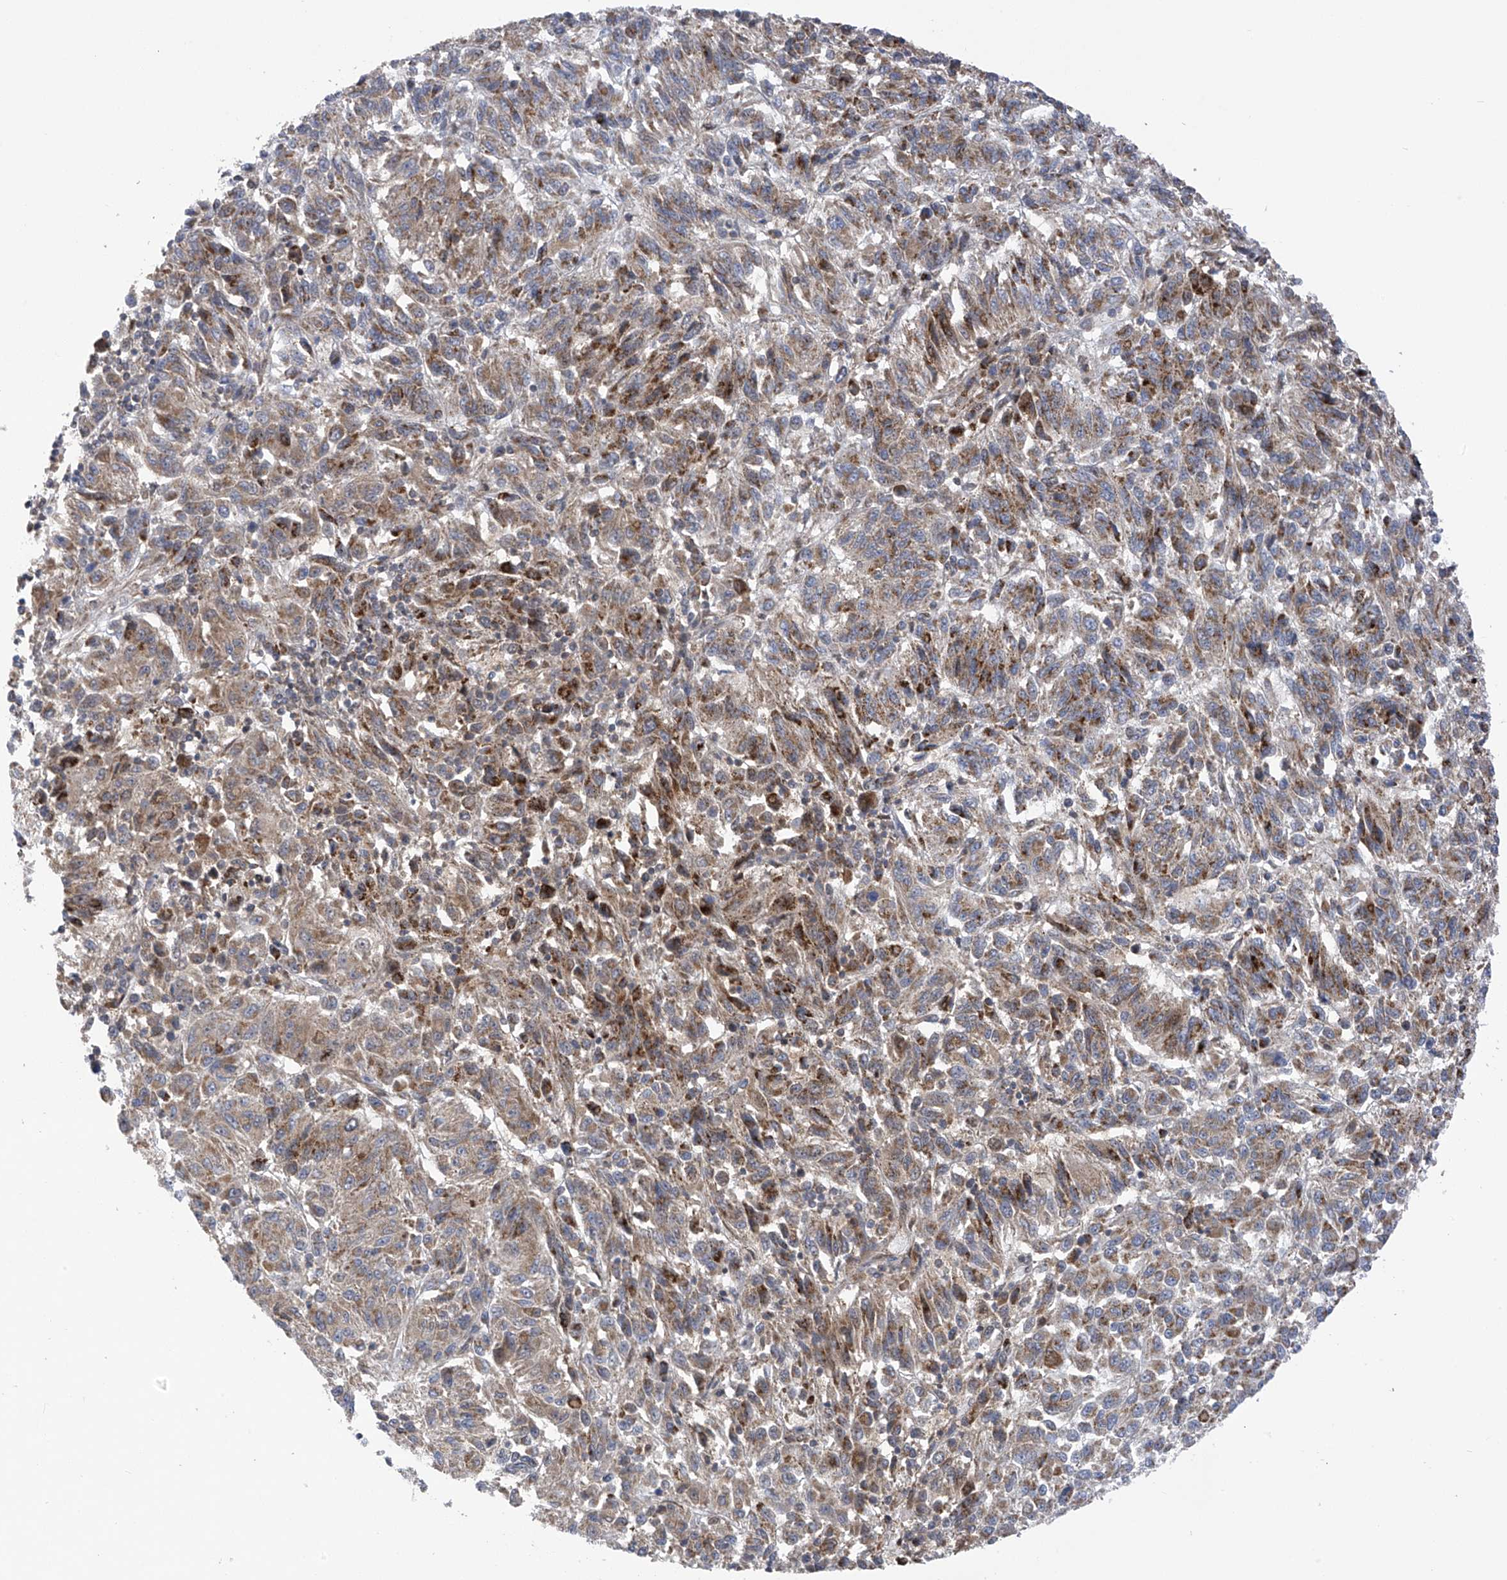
{"staining": {"intensity": "moderate", "quantity": ">75%", "location": "cytoplasmic/membranous"}, "tissue": "melanoma", "cell_type": "Tumor cells", "image_type": "cancer", "snomed": [{"axis": "morphology", "description": "Malignant melanoma, Metastatic site"}, {"axis": "topography", "description": "Lung"}], "caption": "A photomicrograph of human melanoma stained for a protein shows moderate cytoplasmic/membranous brown staining in tumor cells.", "gene": "SLCO4A1", "patient": {"sex": "male", "age": 64}}